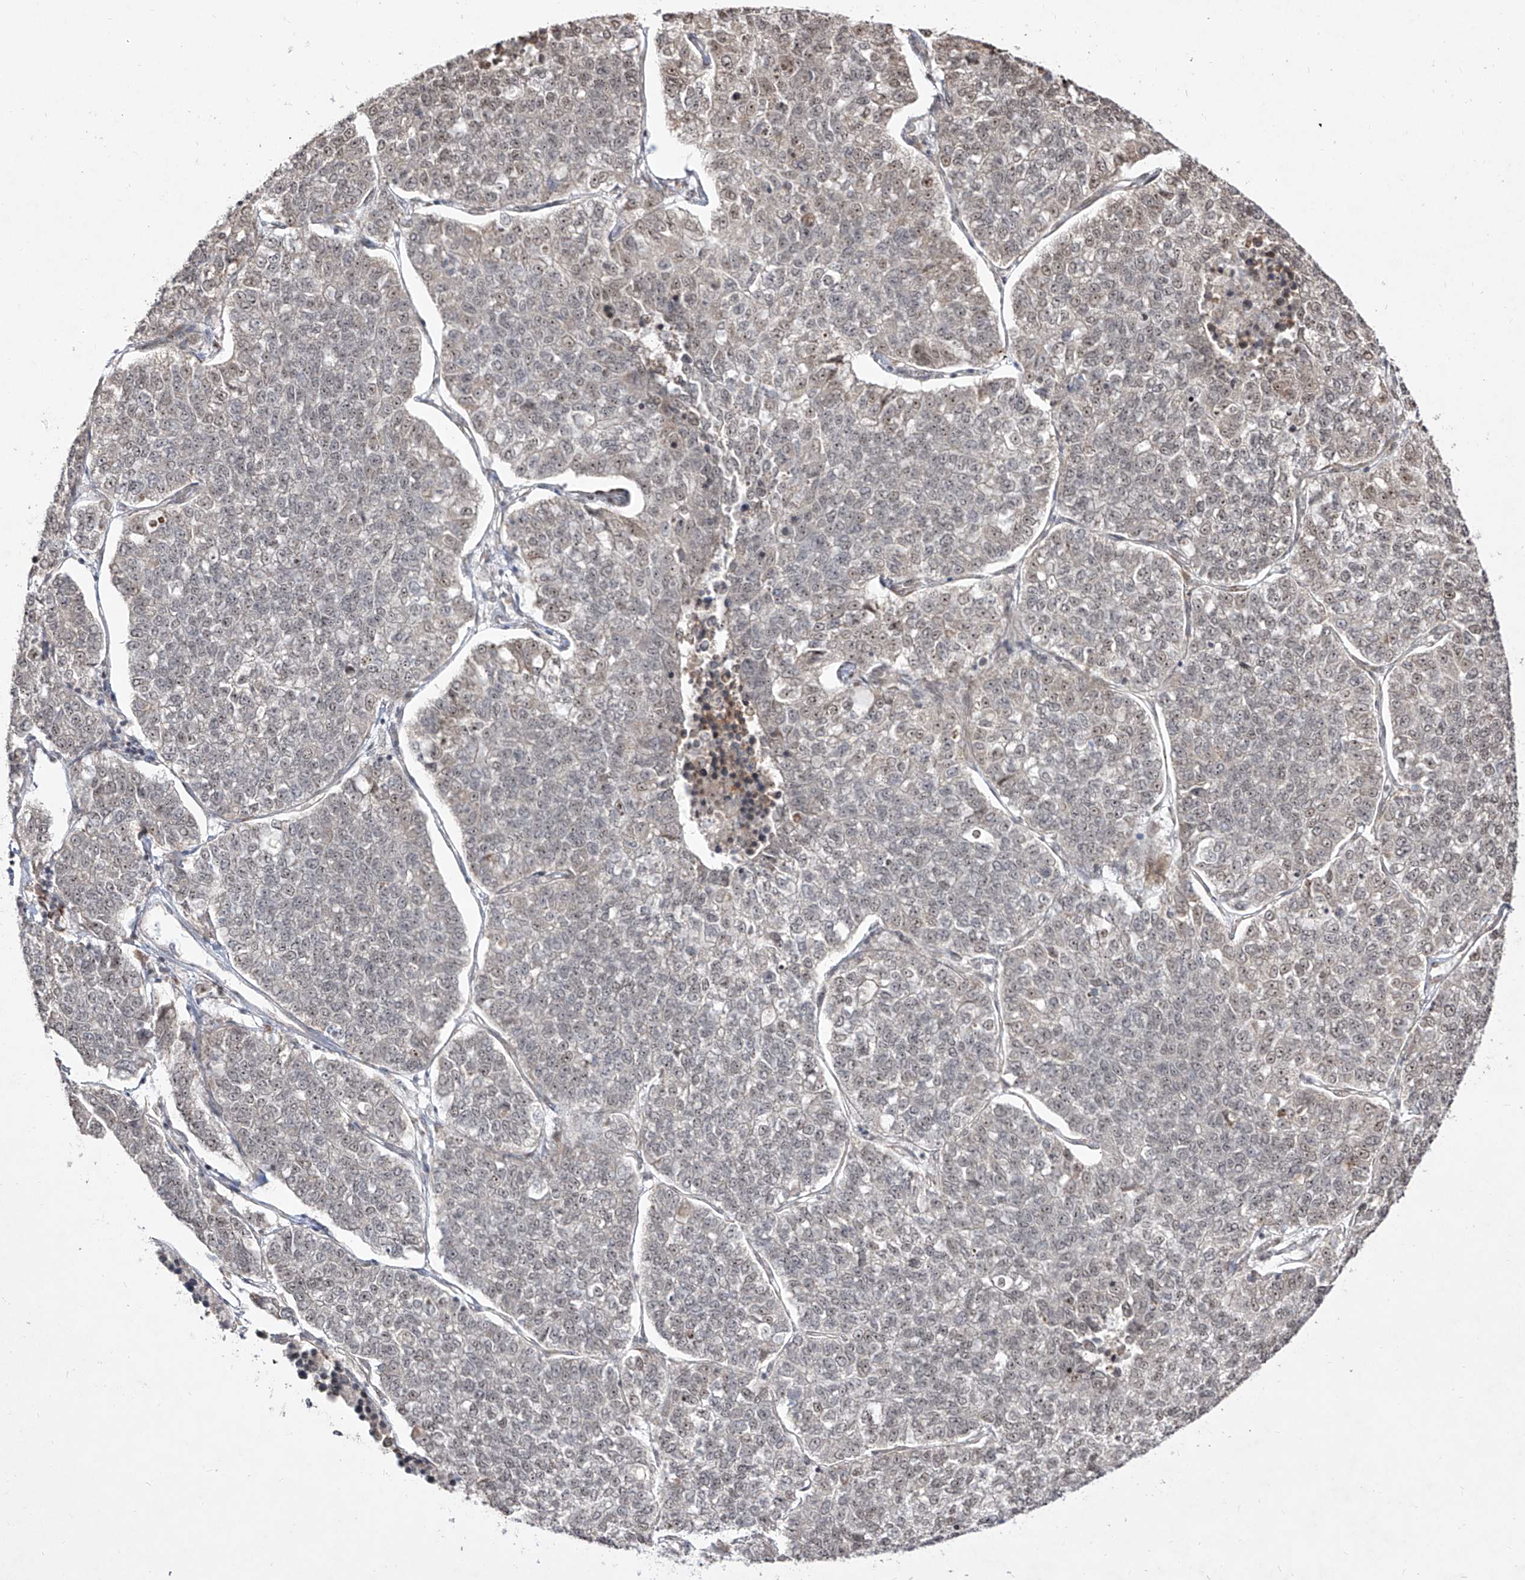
{"staining": {"intensity": "weak", "quantity": "<25%", "location": "nuclear"}, "tissue": "lung cancer", "cell_type": "Tumor cells", "image_type": "cancer", "snomed": [{"axis": "morphology", "description": "Adenocarcinoma, NOS"}, {"axis": "topography", "description": "Lung"}], "caption": "Image shows no protein positivity in tumor cells of adenocarcinoma (lung) tissue. (Immunohistochemistry (ihc), brightfield microscopy, high magnification).", "gene": "SNRNP27", "patient": {"sex": "male", "age": 49}}